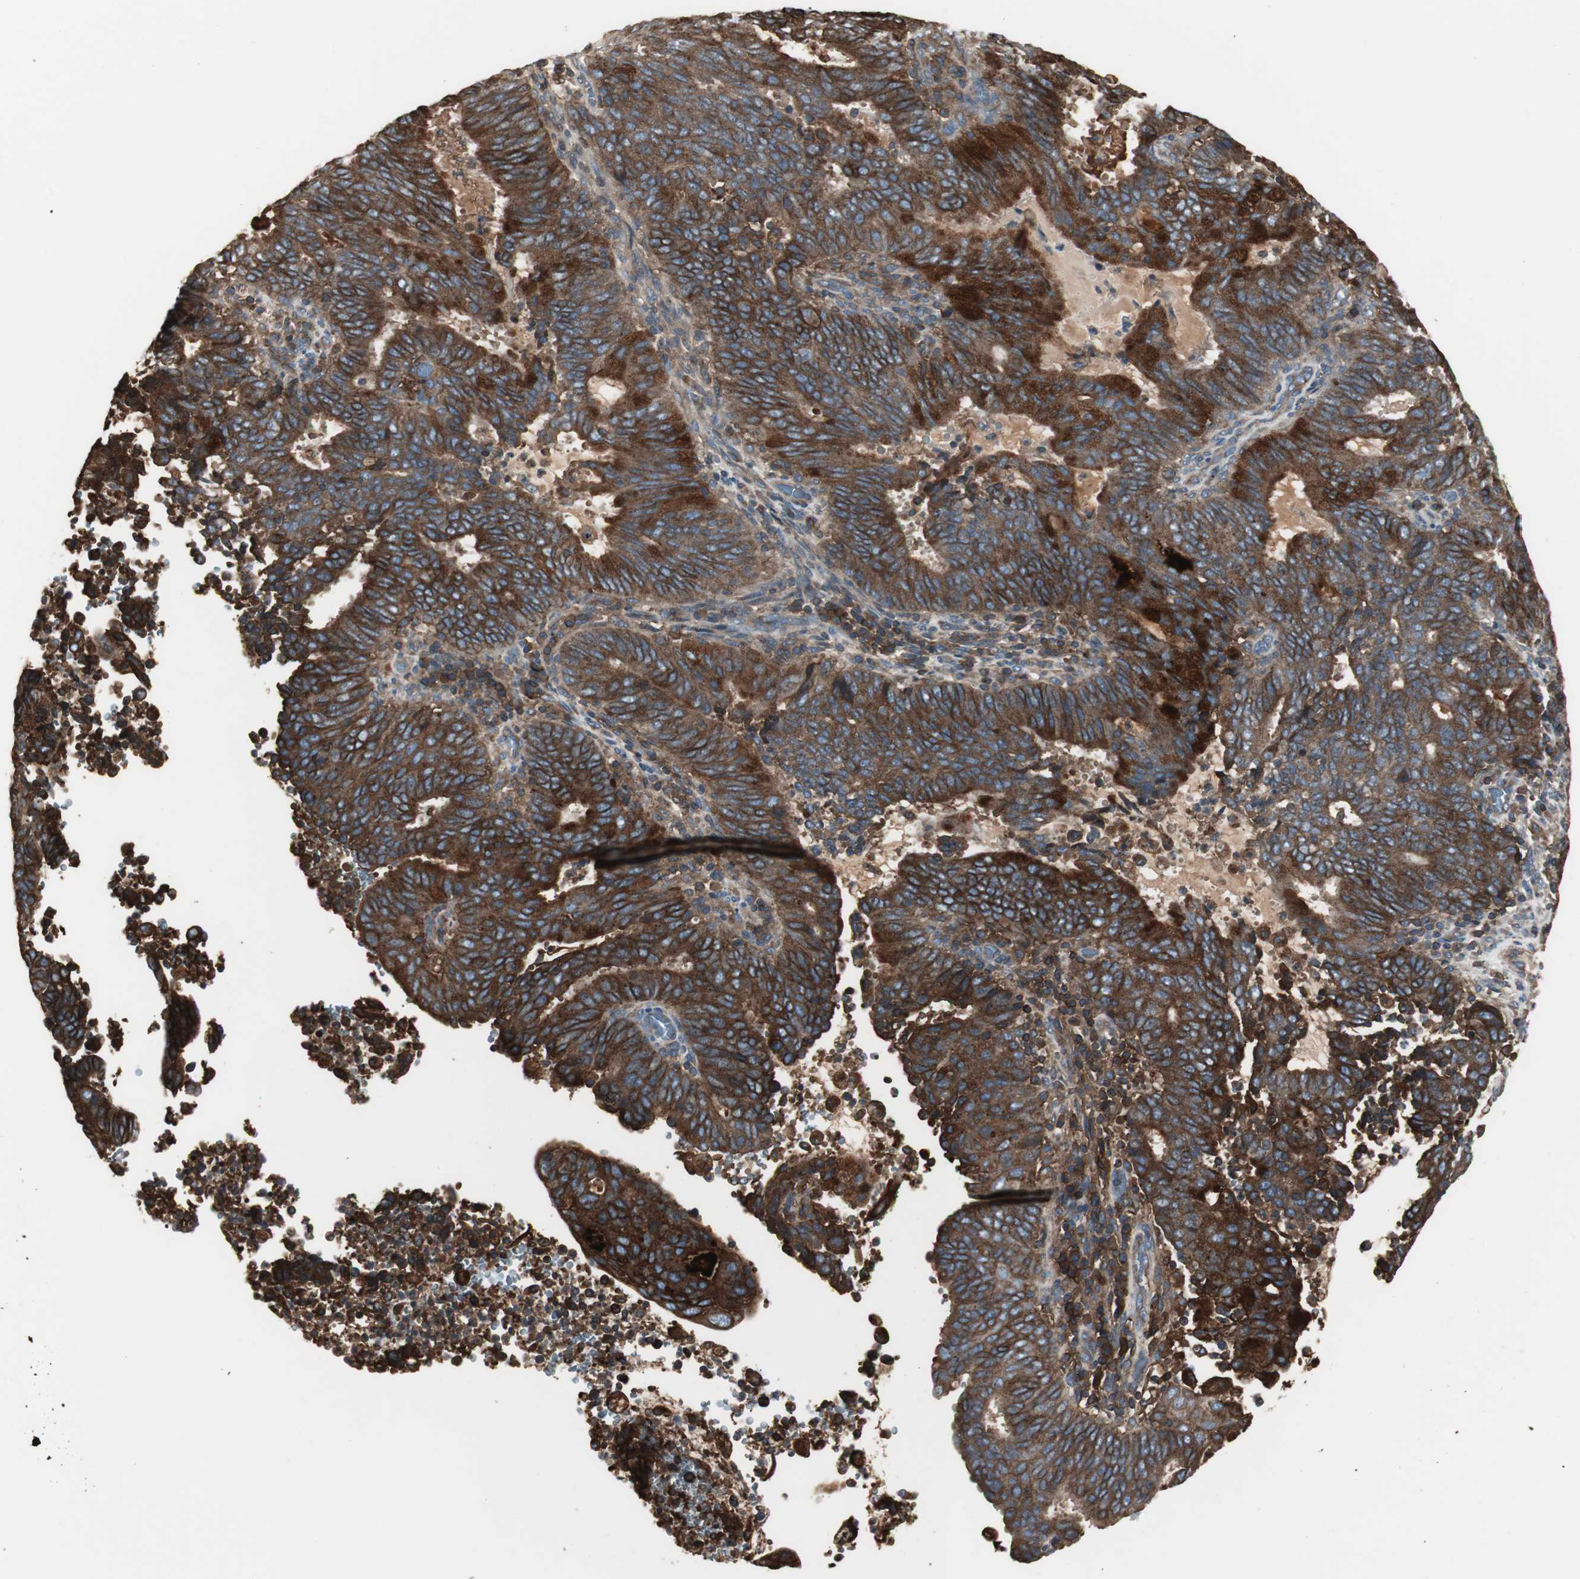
{"staining": {"intensity": "strong", "quantity": ">75%", "location": "cytoplasmic/membranous"}, "tissue": "cervical cancer", "cell_type": "Tumor cells", "image_type": "cancer", "snomed": [{"axis": "morphology", "description": "Adenocarcinoma, NOS"}, {"axis": "topography", "description": "Cervix"}], "caption": "Immunohistochemistry histopathology image of neoplastic tissue: human cervical cancer stained using IHC demonstrates high levels of strong protein expression localized specifically in the cytoplasmic/membranous of tumor cells, appearing as a cytoplasmic/membranous brown color.", "gene": "B2M", "patient": {"sex": "female", "age": 44}}